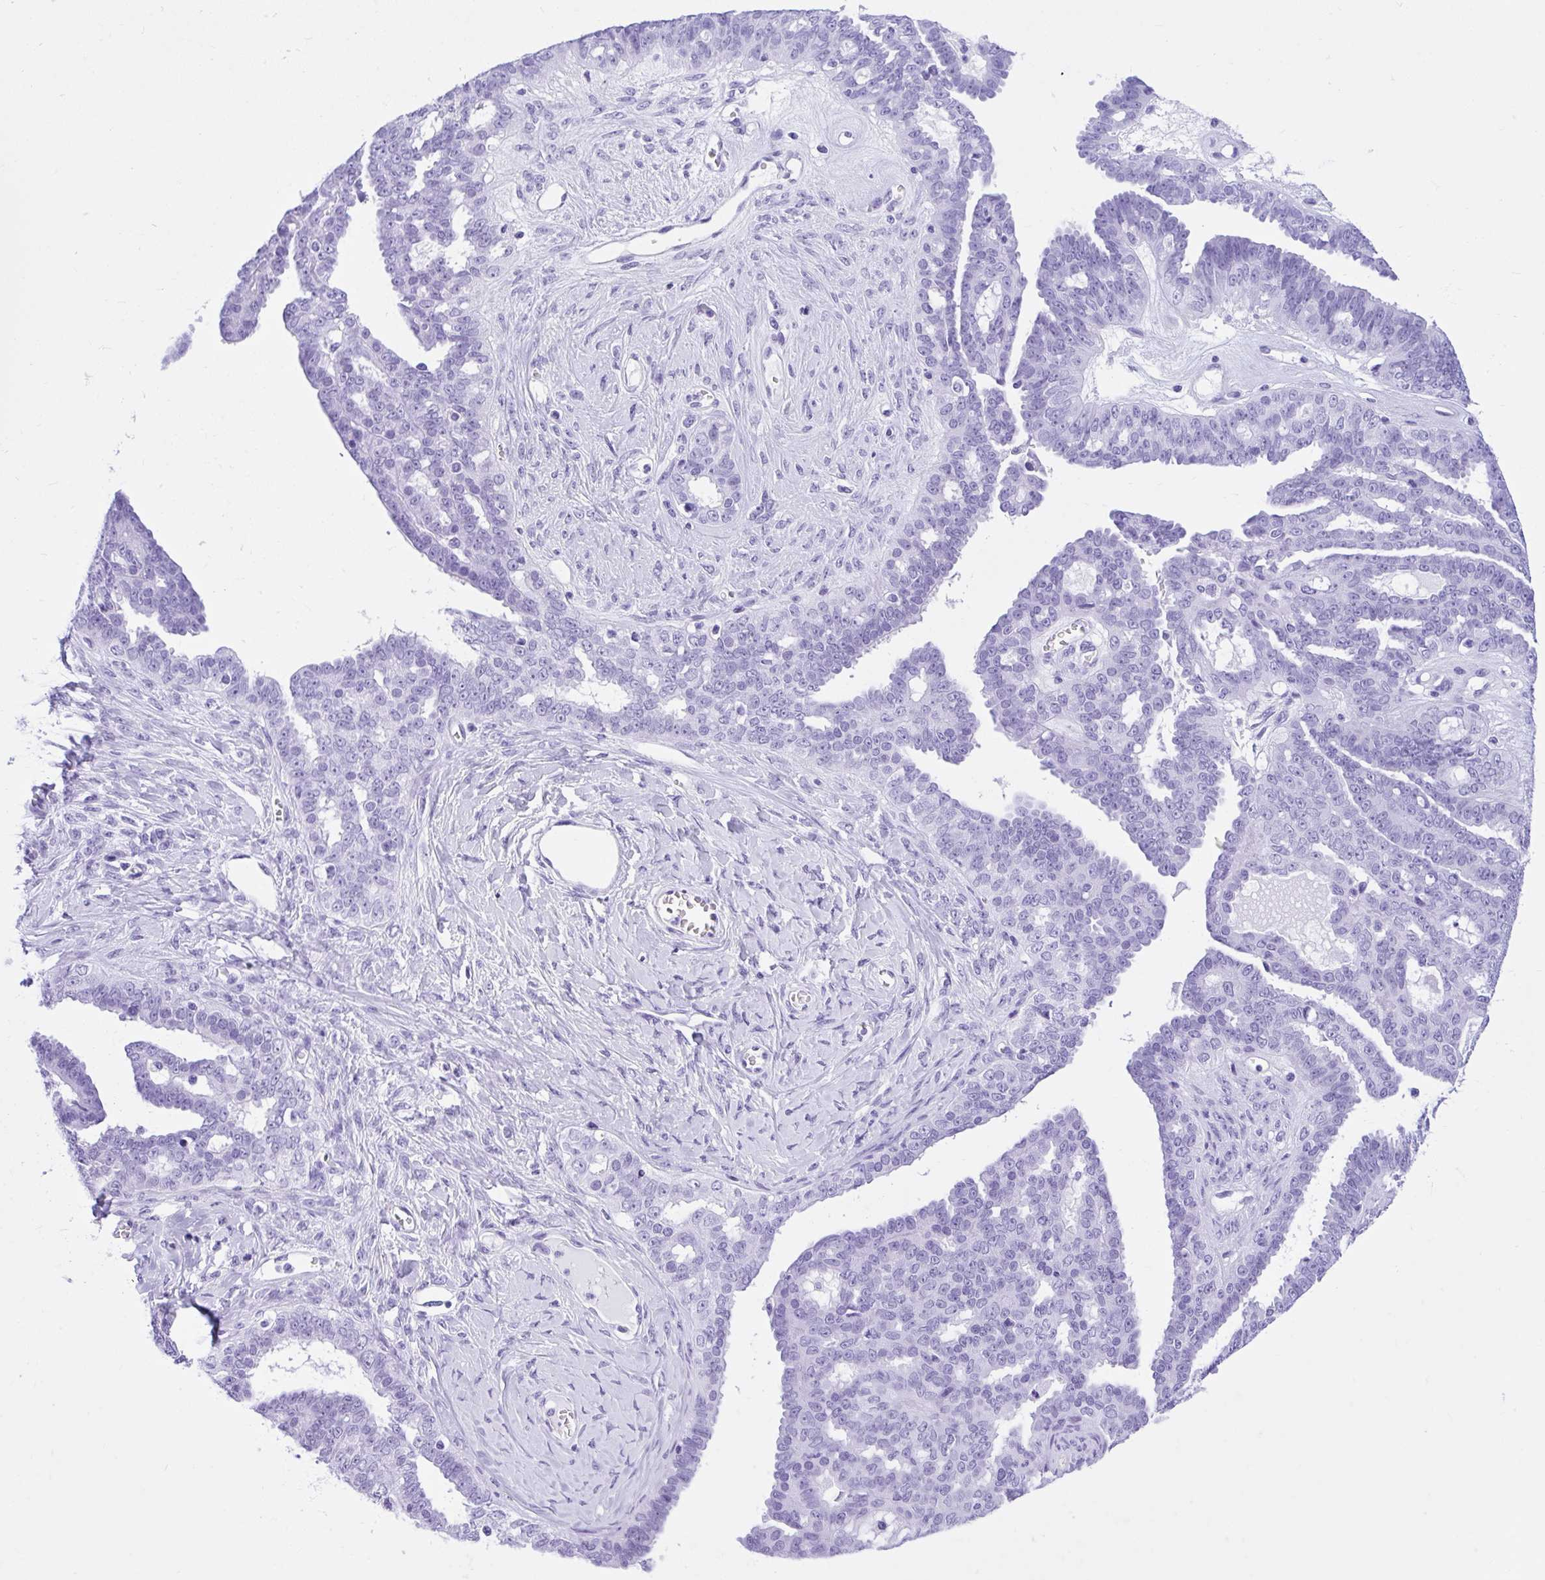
{"staining": {"intensity": "negative", "quantity": "none", "location": "none"}, "tissue": "ovarian cancer", "cell_type": "Tumor cells", "image_type": "cancer", "snomed": [{"axis": "morphology", "description": "Cystadenocarcinoma, serous, NOS"}, {"axis": "topography", "description": "Ovary"}], "caption": "Immunohistochemistry photomicrograph of human ovarian cancer stained for a protein (brown), which demonstrates no expression in tumor cells.", "gene": "TLN2", "patient": {"sex": "female", "age": 71}}